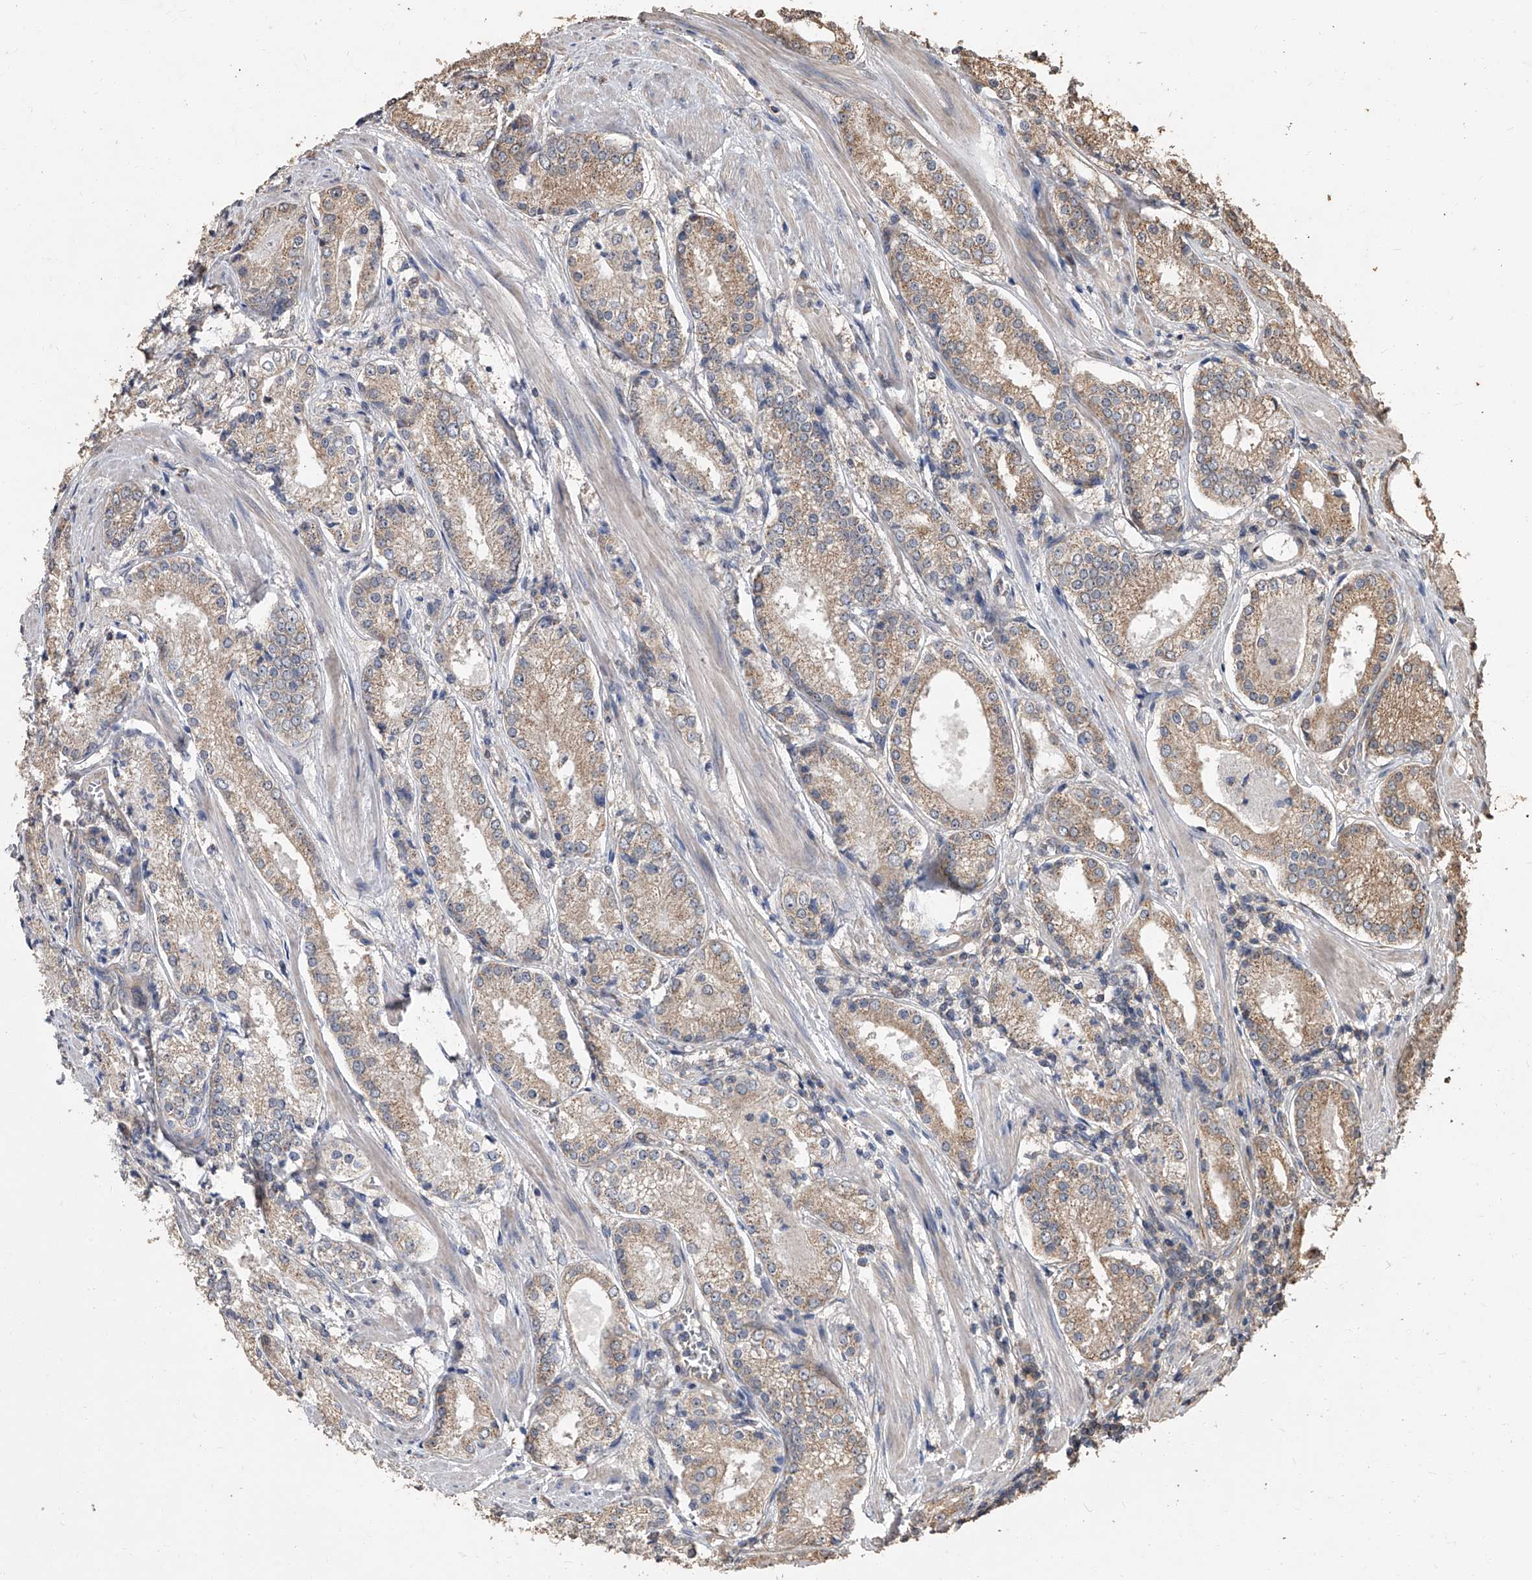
{"staining": {"intensity": "moderate", "quantity": ">75%", "location": "cytoplasmic/membranous"}, "tissue": "prostate cancer", "cell_type": "Tumor cells", "image_type": "cancer", "snomed": [{"axis": "morphology", "description": "Adenocarcinoma, Low grade"}, {"axis": "topography", "description": "Prostate"}], "caption": "Prostate cancer stained with DAB immunohistochemistry displays medium levels of moderate cytoplasmic/membranous expression in approximately >75% of tumor cells. Using DAB (3,3'-diaminobenzidine) (brown) and hematoxylin (blue) stains, captured at high magnification using brightfield microscopy.", "gene": "LTV1", "patient": {"sex": "male", "age": 54}}